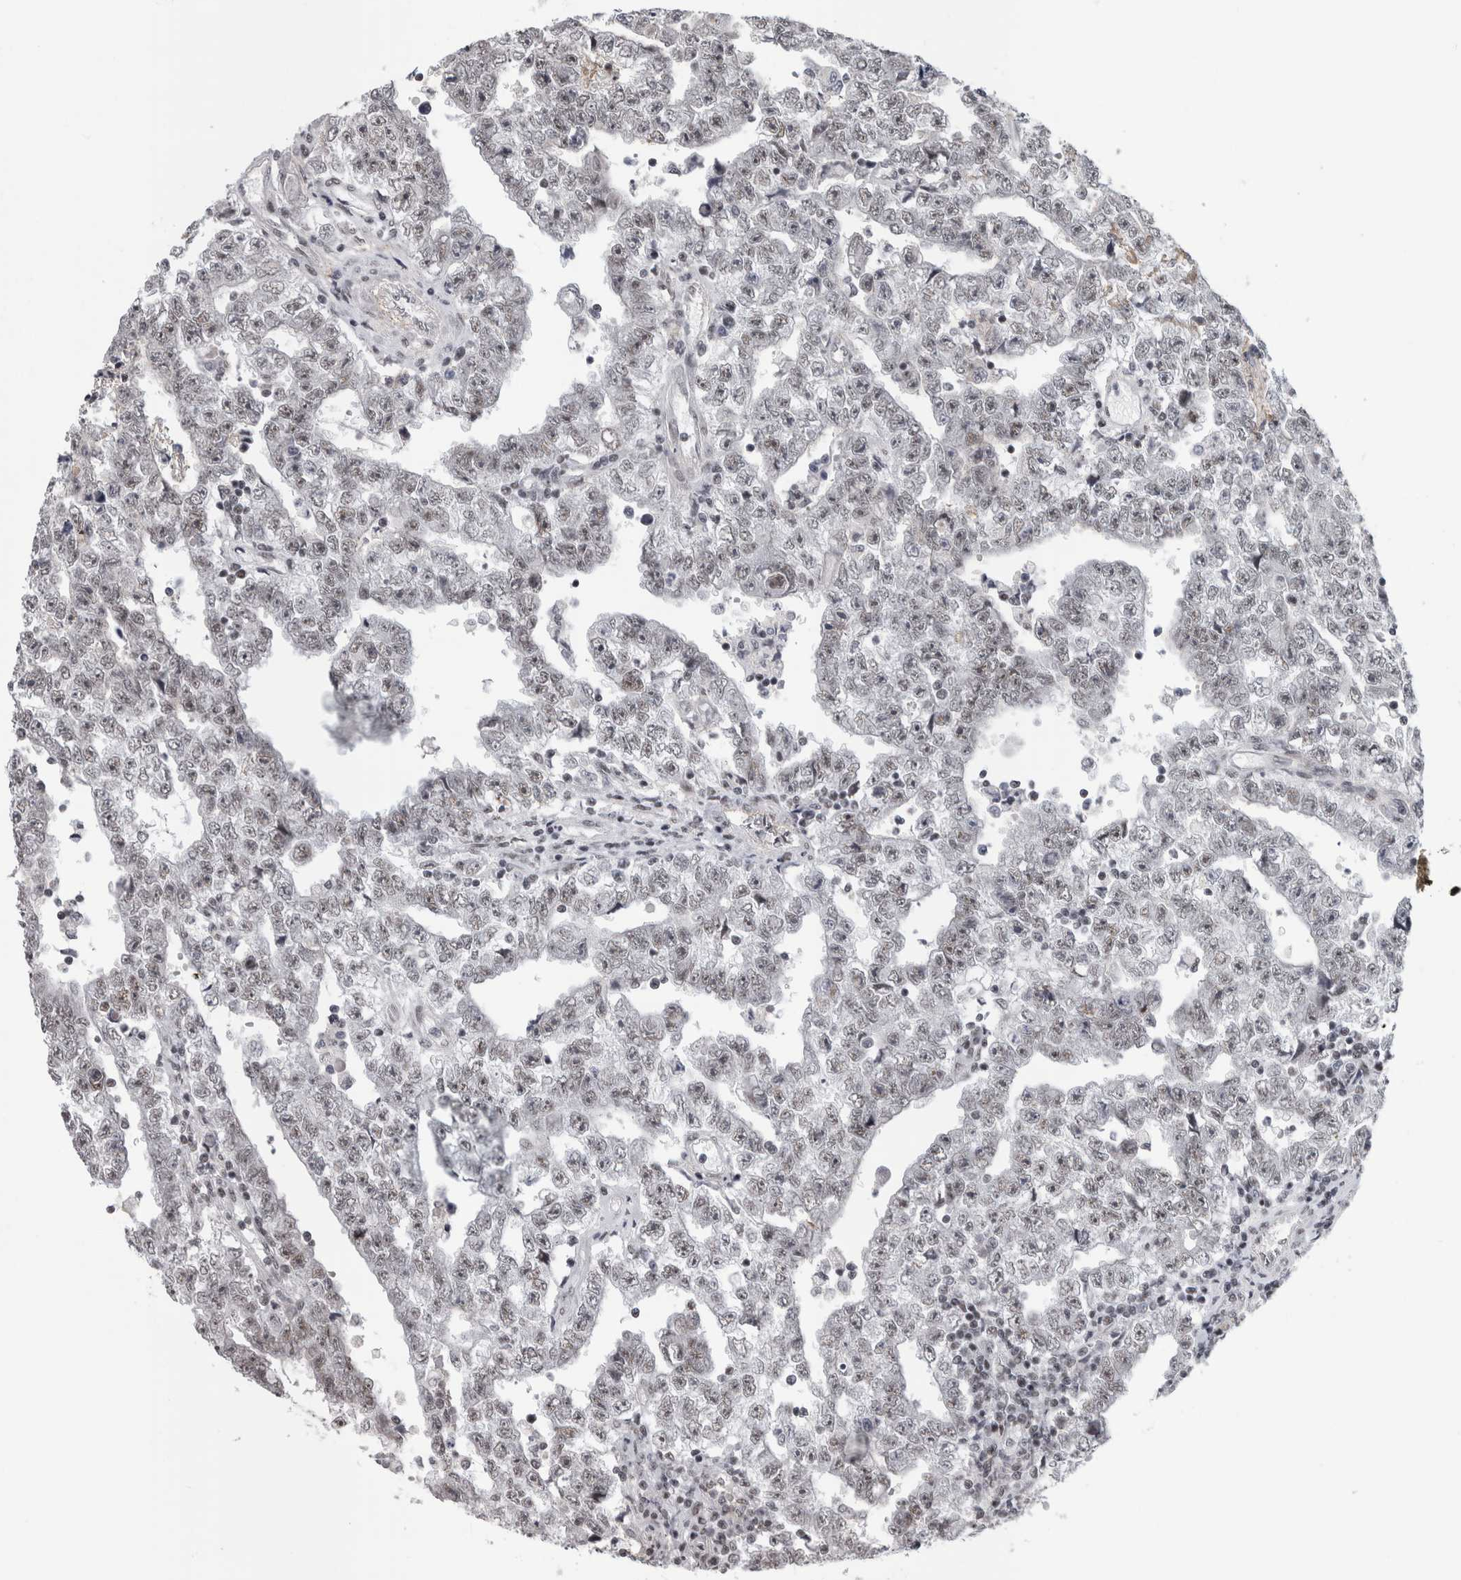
{"staining": {"intensity": "weak", "quantity": "<25%", "location": "nuclear"}, "tissue": "testis cancer", "cell_type": "Tumor cells", "image_type": "cancer", "snomed": [{"axis": "morphology", "description": "Carcinoma, Embryonal, NOS"}, {"axis": "topography", "description": "Testis"}], "caption": "Micrograph shows no protein positivity in tumor cells of embryonal carcinoma (testis) tissue.", "gene": "ARID4B", "patient": {"sex": "male", "age": 25}}